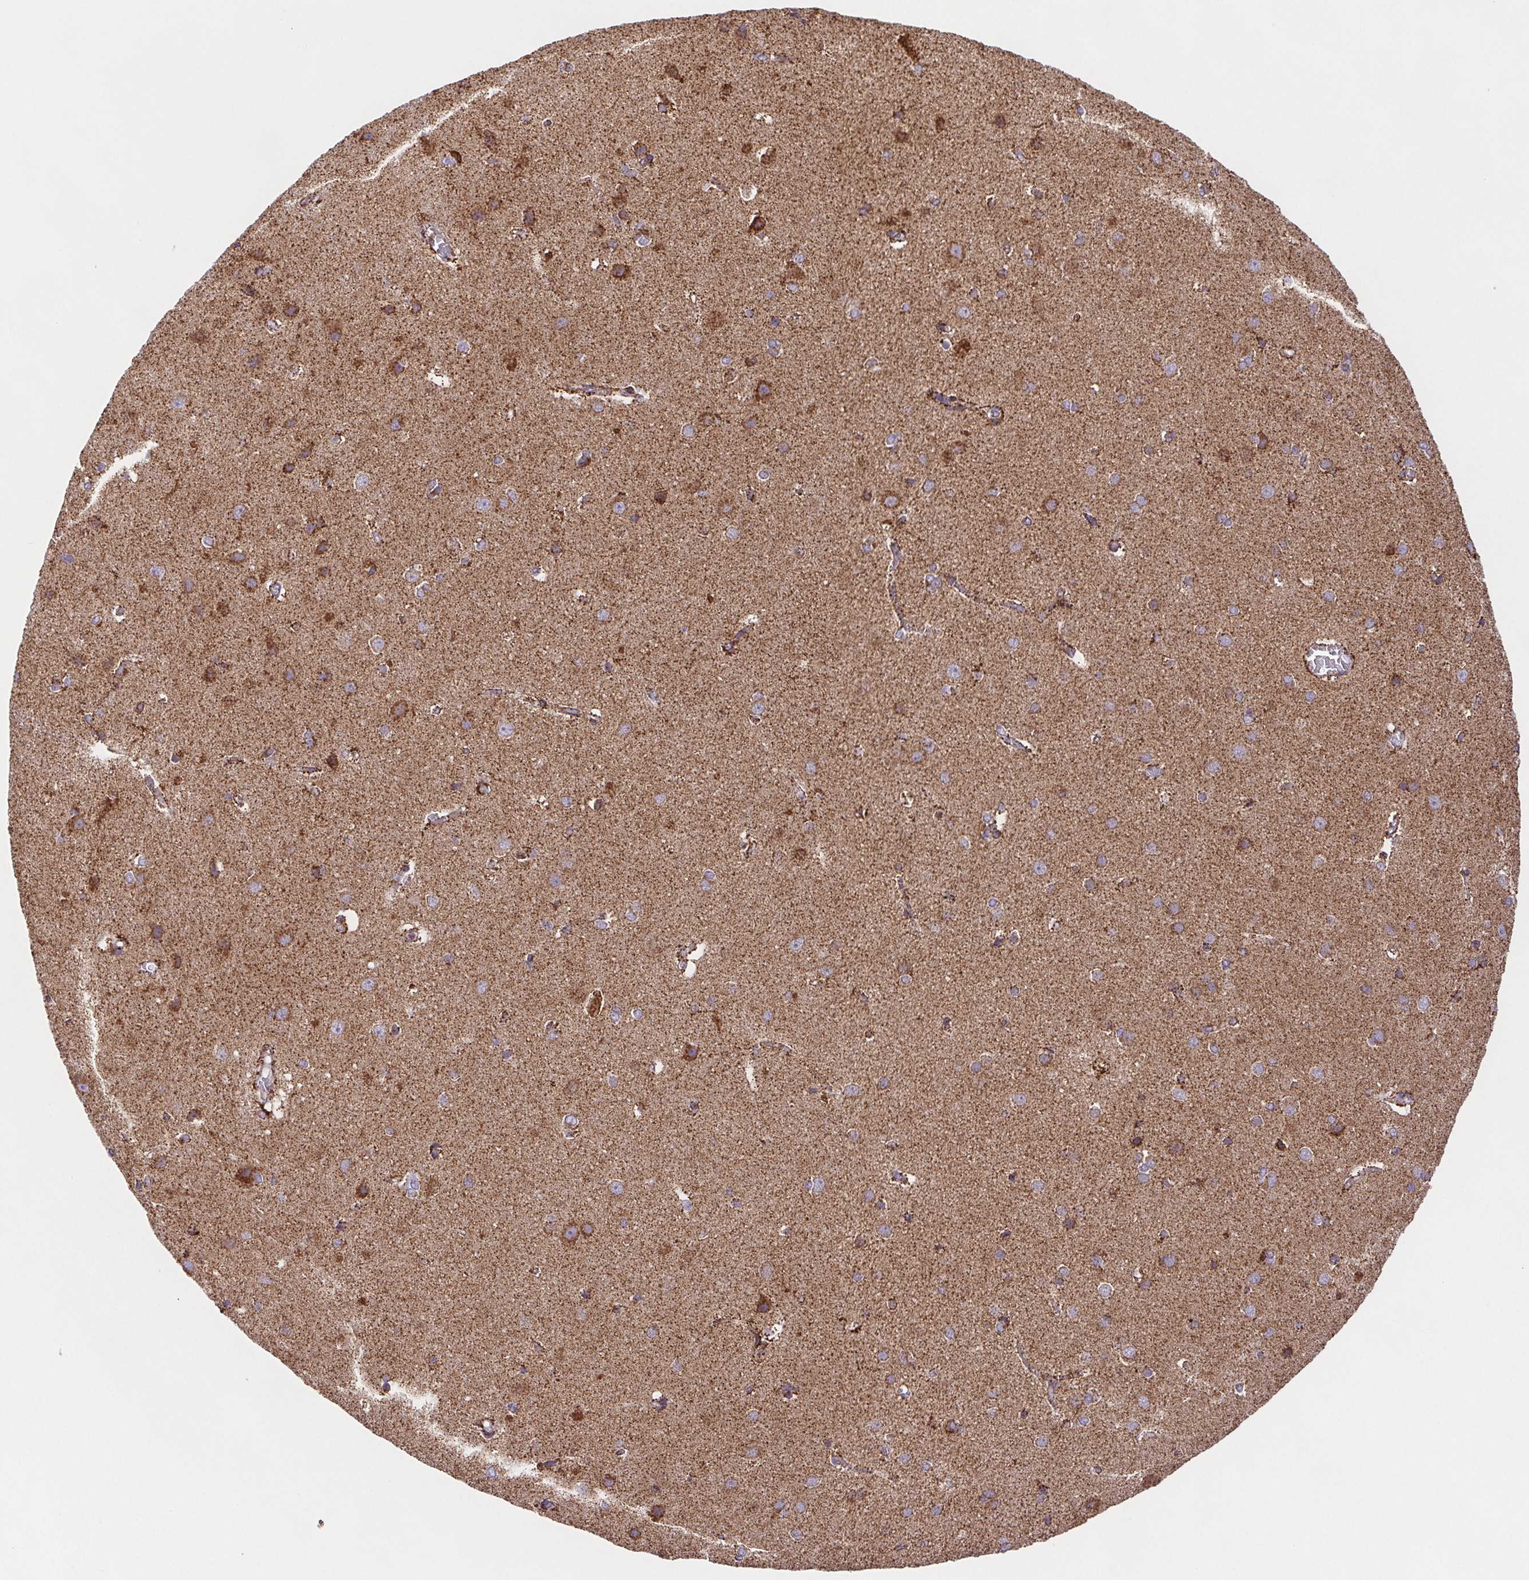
{"staining": {"intensity": "moderate", "quantity": ">75%", "location": "cytoplasmic/membranous"}, "tissue": "cerebral cortex", "cell_type": "Endothelial cells", "image_type": "normal", "snomed": [{"axis": "morphology", "description": "Normal tissue, NOS"}, {"axis": "topography", "description": "Cerebral cortex"}], "caption": "Immunohistochemistry (IHC) micrograph of unremarkable cerebral cortex: human cerebral cortex stained using immunohistochemistry (IHC) shows medium levels of moderate protein expression localized specifically in the cytoplasmic/membranous of endothelial cells, appearing as a cytoplasmic/membranous brown color.", "gene": "NIPSNAP2", "patient": {"sex": "male", "age": 37}}